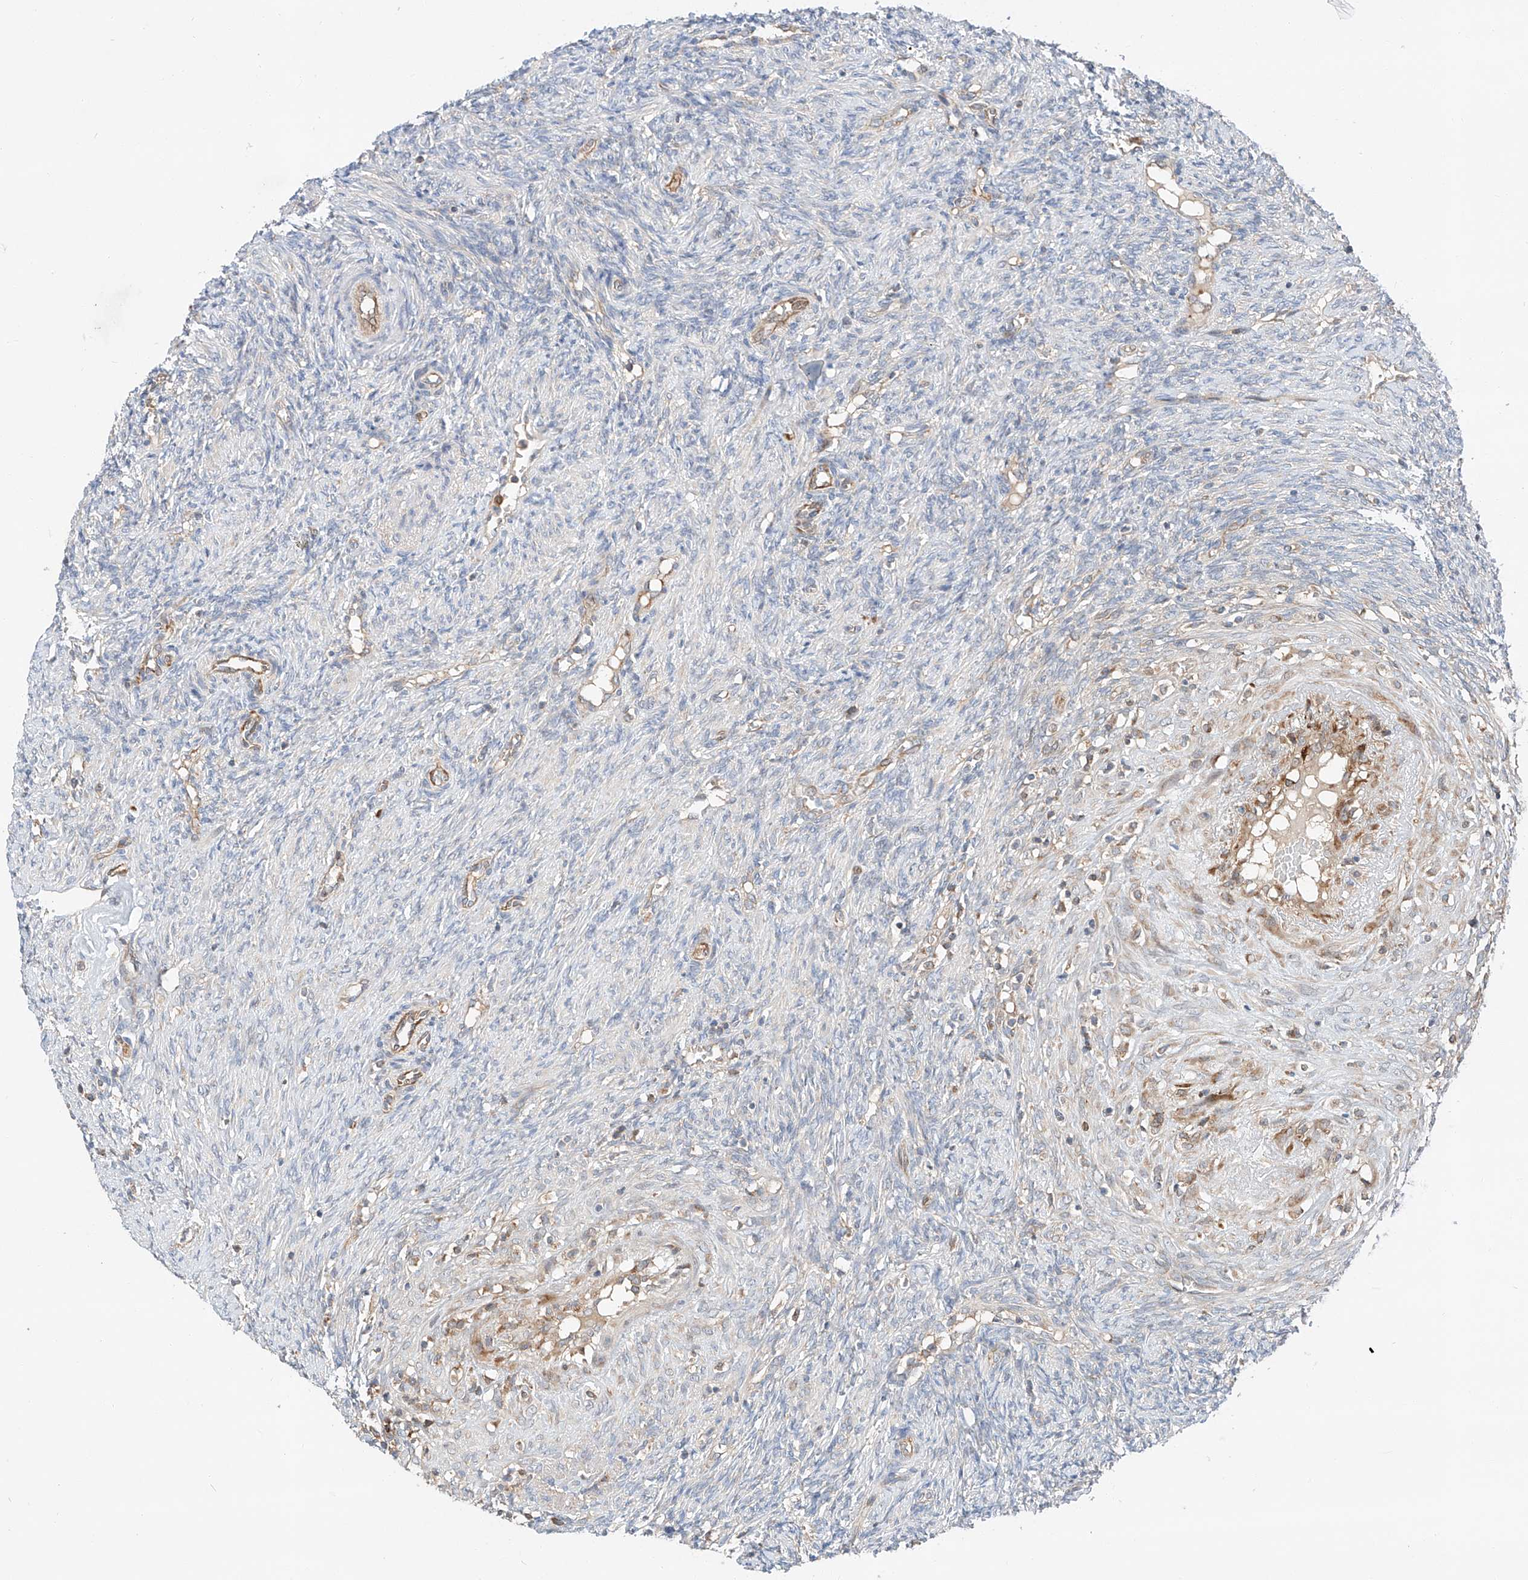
{"staining": {"intensity": "negative", "quantity": "none", "location": "none"}, "tissue": "ovary", "cell_type": "Ovarian stroma cells", "image_type": "normal", "snomed": [{"axis": "morphology", "description": "Normal tissue, NOS"}, {"axis": "topography", "description": "Ovary"}], "caption": "Protein analysis of unremarkable ovary shows no significant expression in ovarian stroma cells. (Brightfield microscopy of DAB IHC at high magnification).", "gene": "RUSC1", "patient": {"sex": "female", "age": 41}}